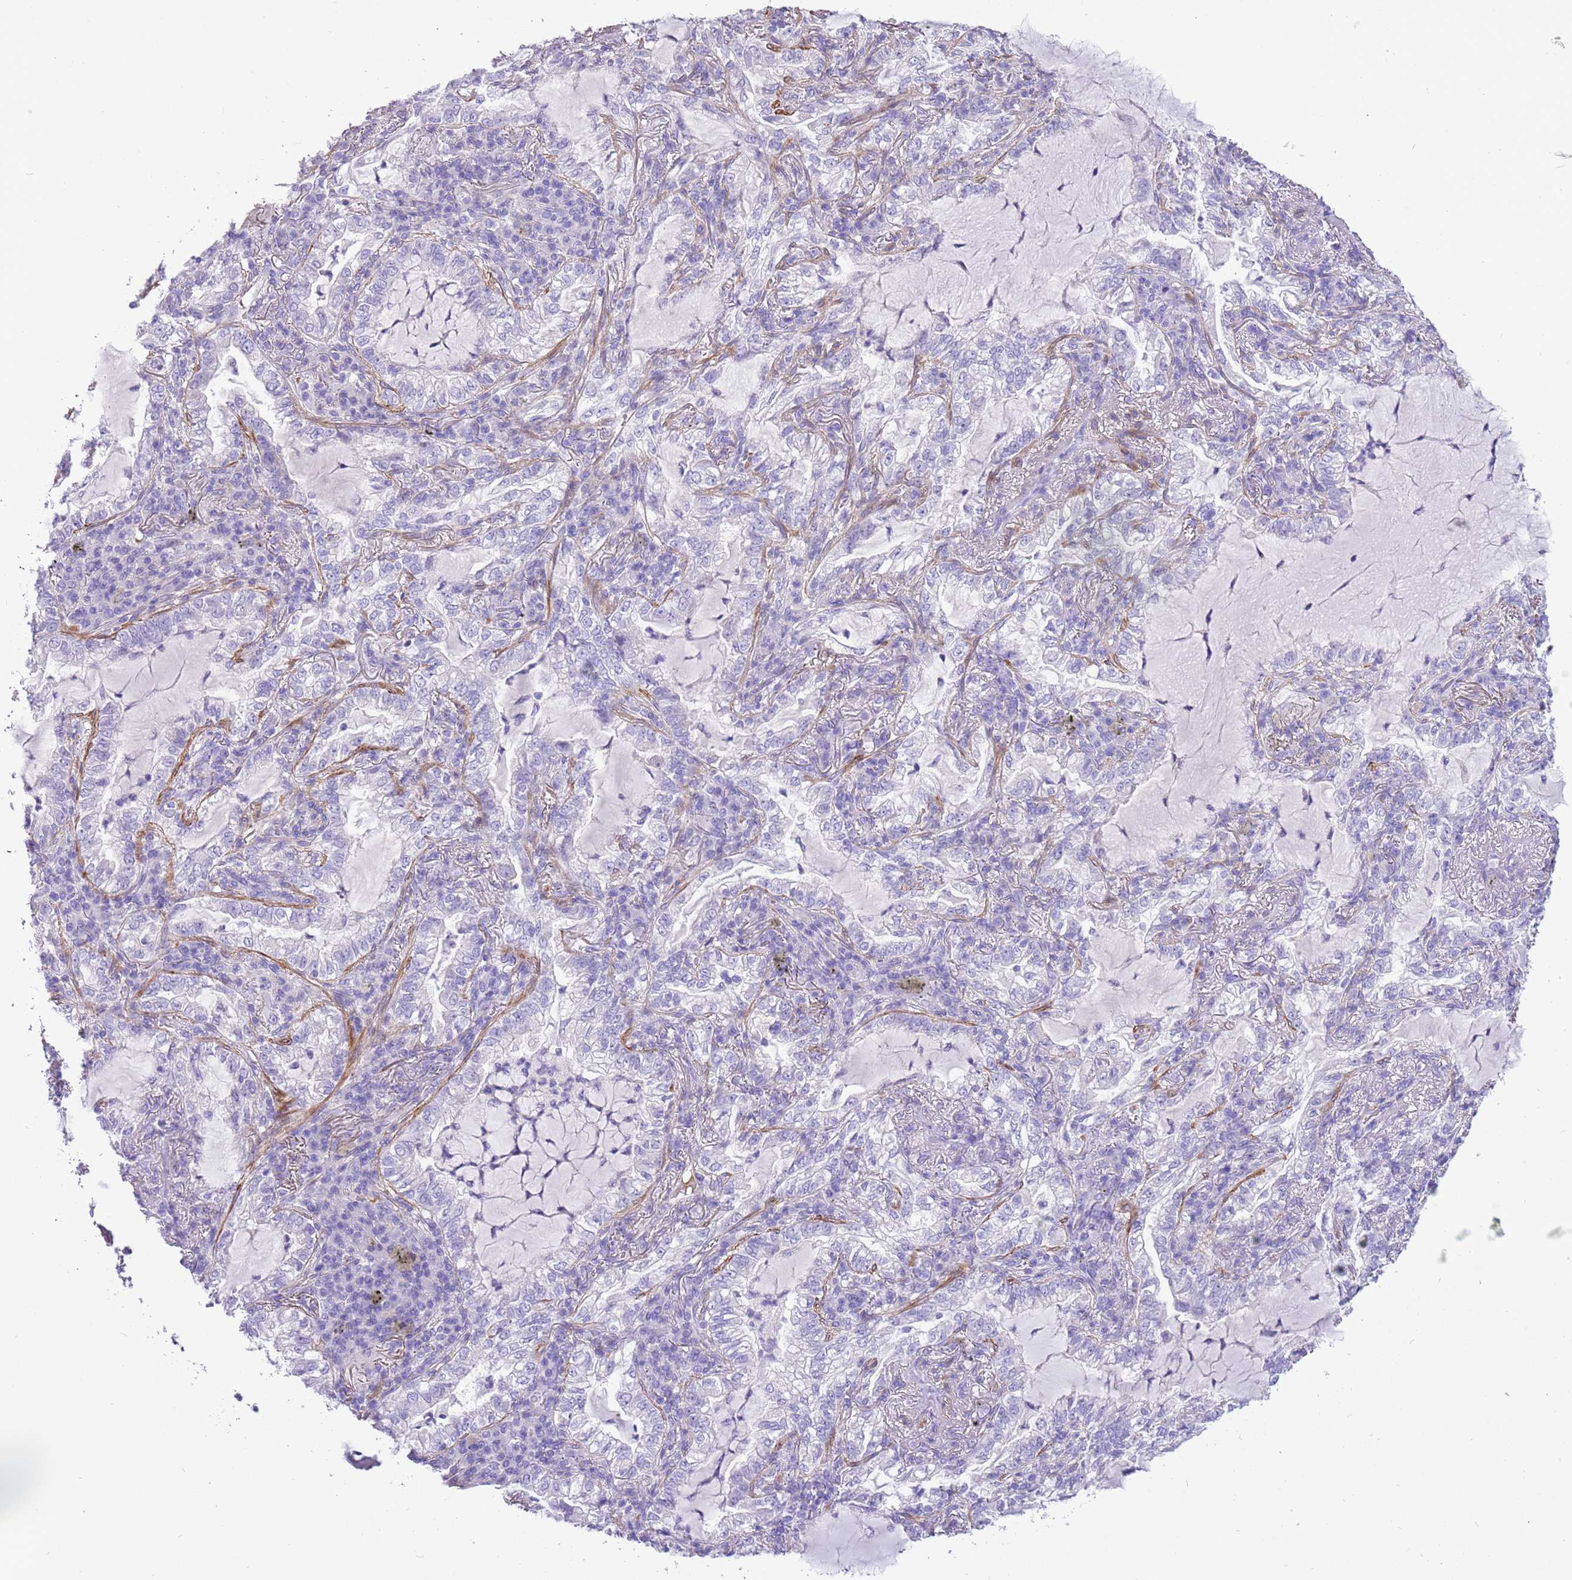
{"staining": {"intensity": "negative", "quantity": "none", "location": "none"}, "tissue": "lung cancer", "cell_type": "Tumor cells", "image_type": "cancer", "snomed": [{"axis": "morphology", "description": "Adenocarcinoma, NOS"}, {"axis": "topography", "description": "Lung"}], "caption": "A photomicrograph of lung cancer stained for a protein reveals no brown staining in tumor cells.", "gene": "KBTBD3", "patient": {"sex": "female", "age": 73}}